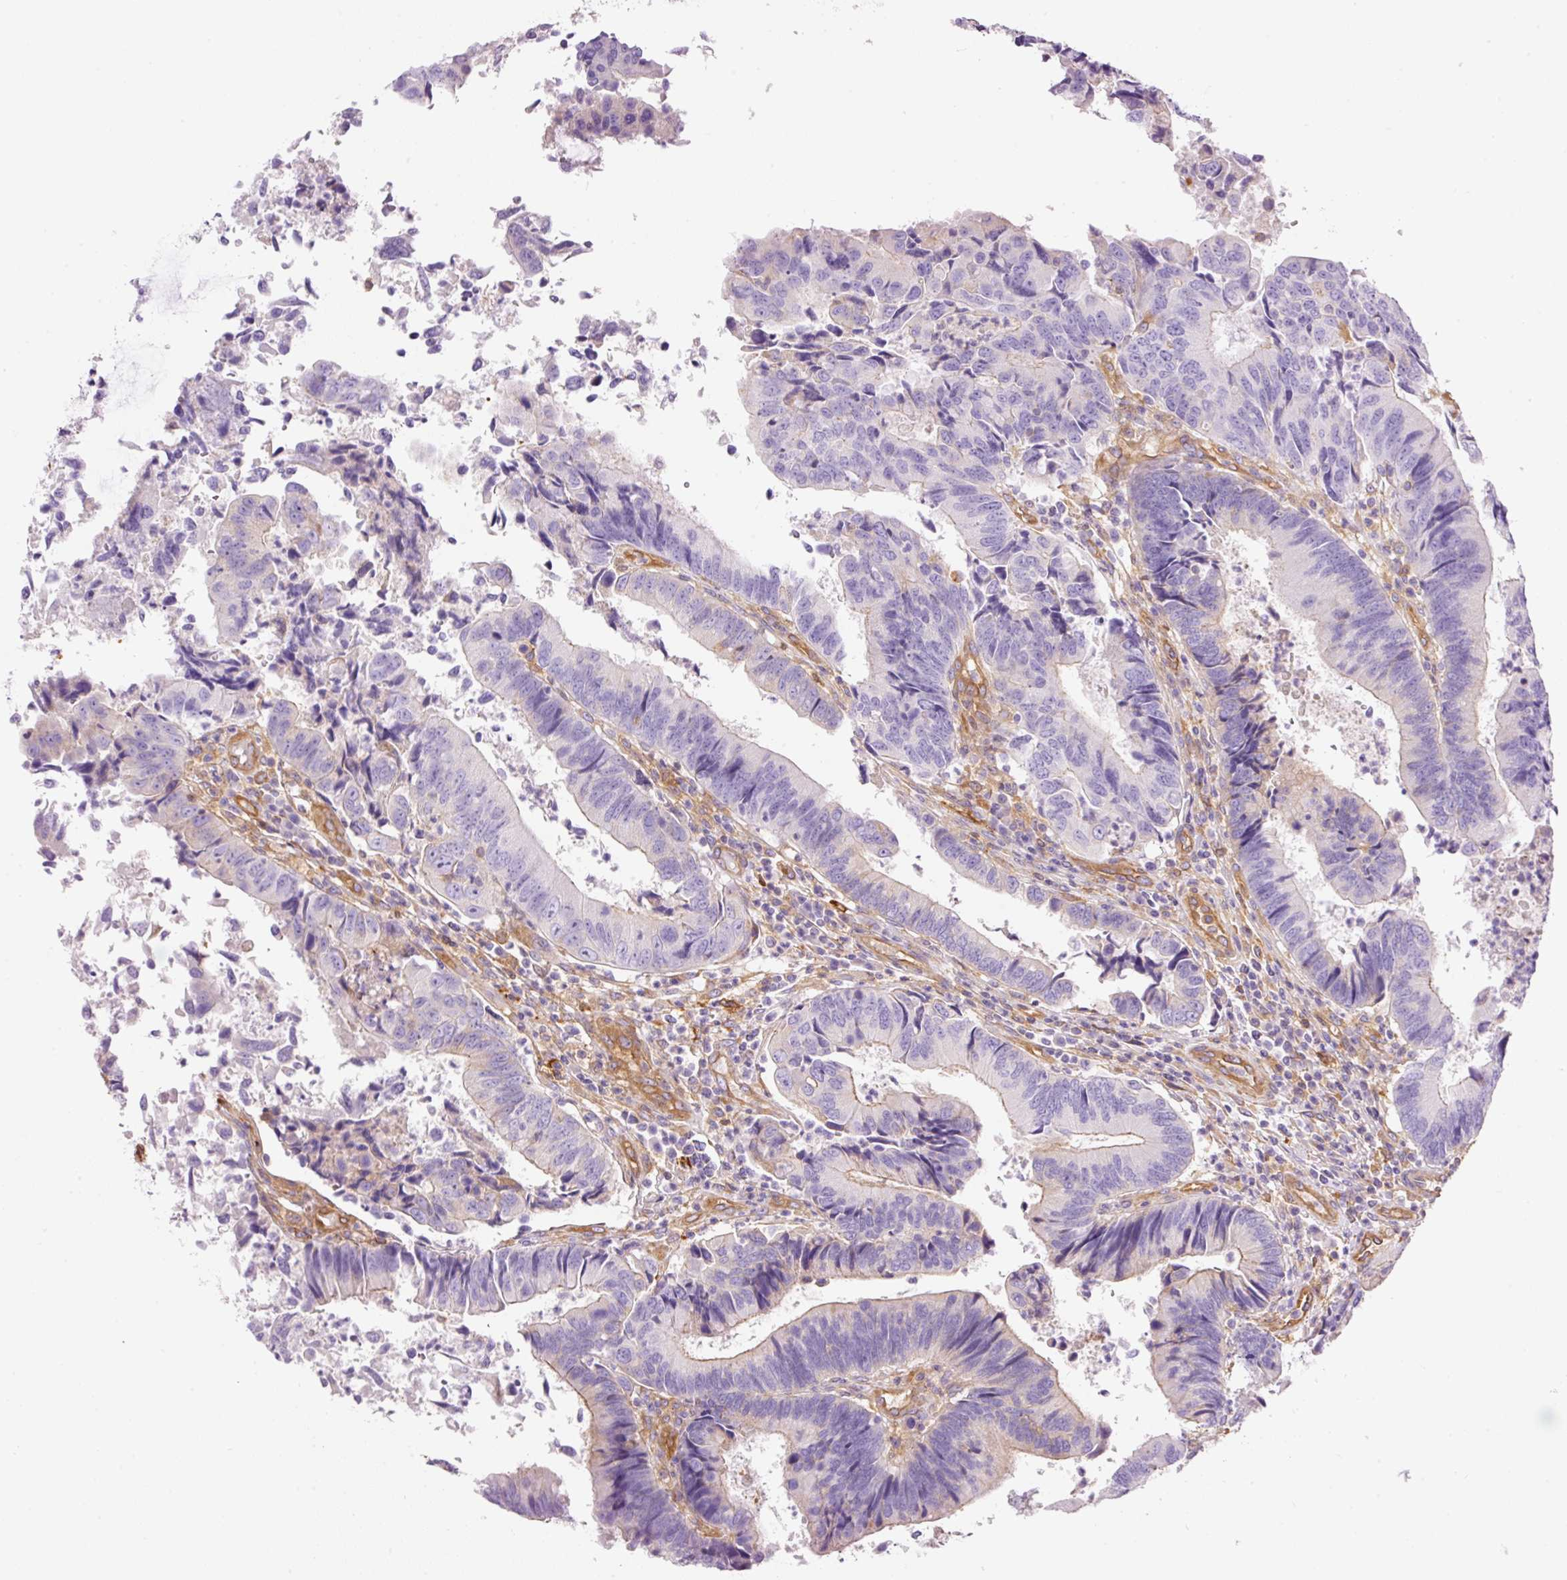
{"staining": {"intensity": "negative", "quantity": "none", "location": "none"}, "tissue": "colorectal cancer", "cell_type": "Tumor cells", "image_type": "cancer", "snomed": [{"axis": "morphology", "description": "Adenocarcinoma, NOS"}, {"axis": "topography", "description": "Colon"}], "caption": "This micrograph is of adenocarcinoma (colorectal) stained with immunohistochemistry to label a protein in brown with the nuclei are counter-stained blue. There is no expression in tumor cells. The staining was performed using DAB (3,3'-diaminobenzidine) to visualize the protein expression in brown, while the nuclei were stained in blue with hematoxylin (Magnification: 20x).", "gene": "IL10RB", "patient": {"sex": "female", "age": 67}}